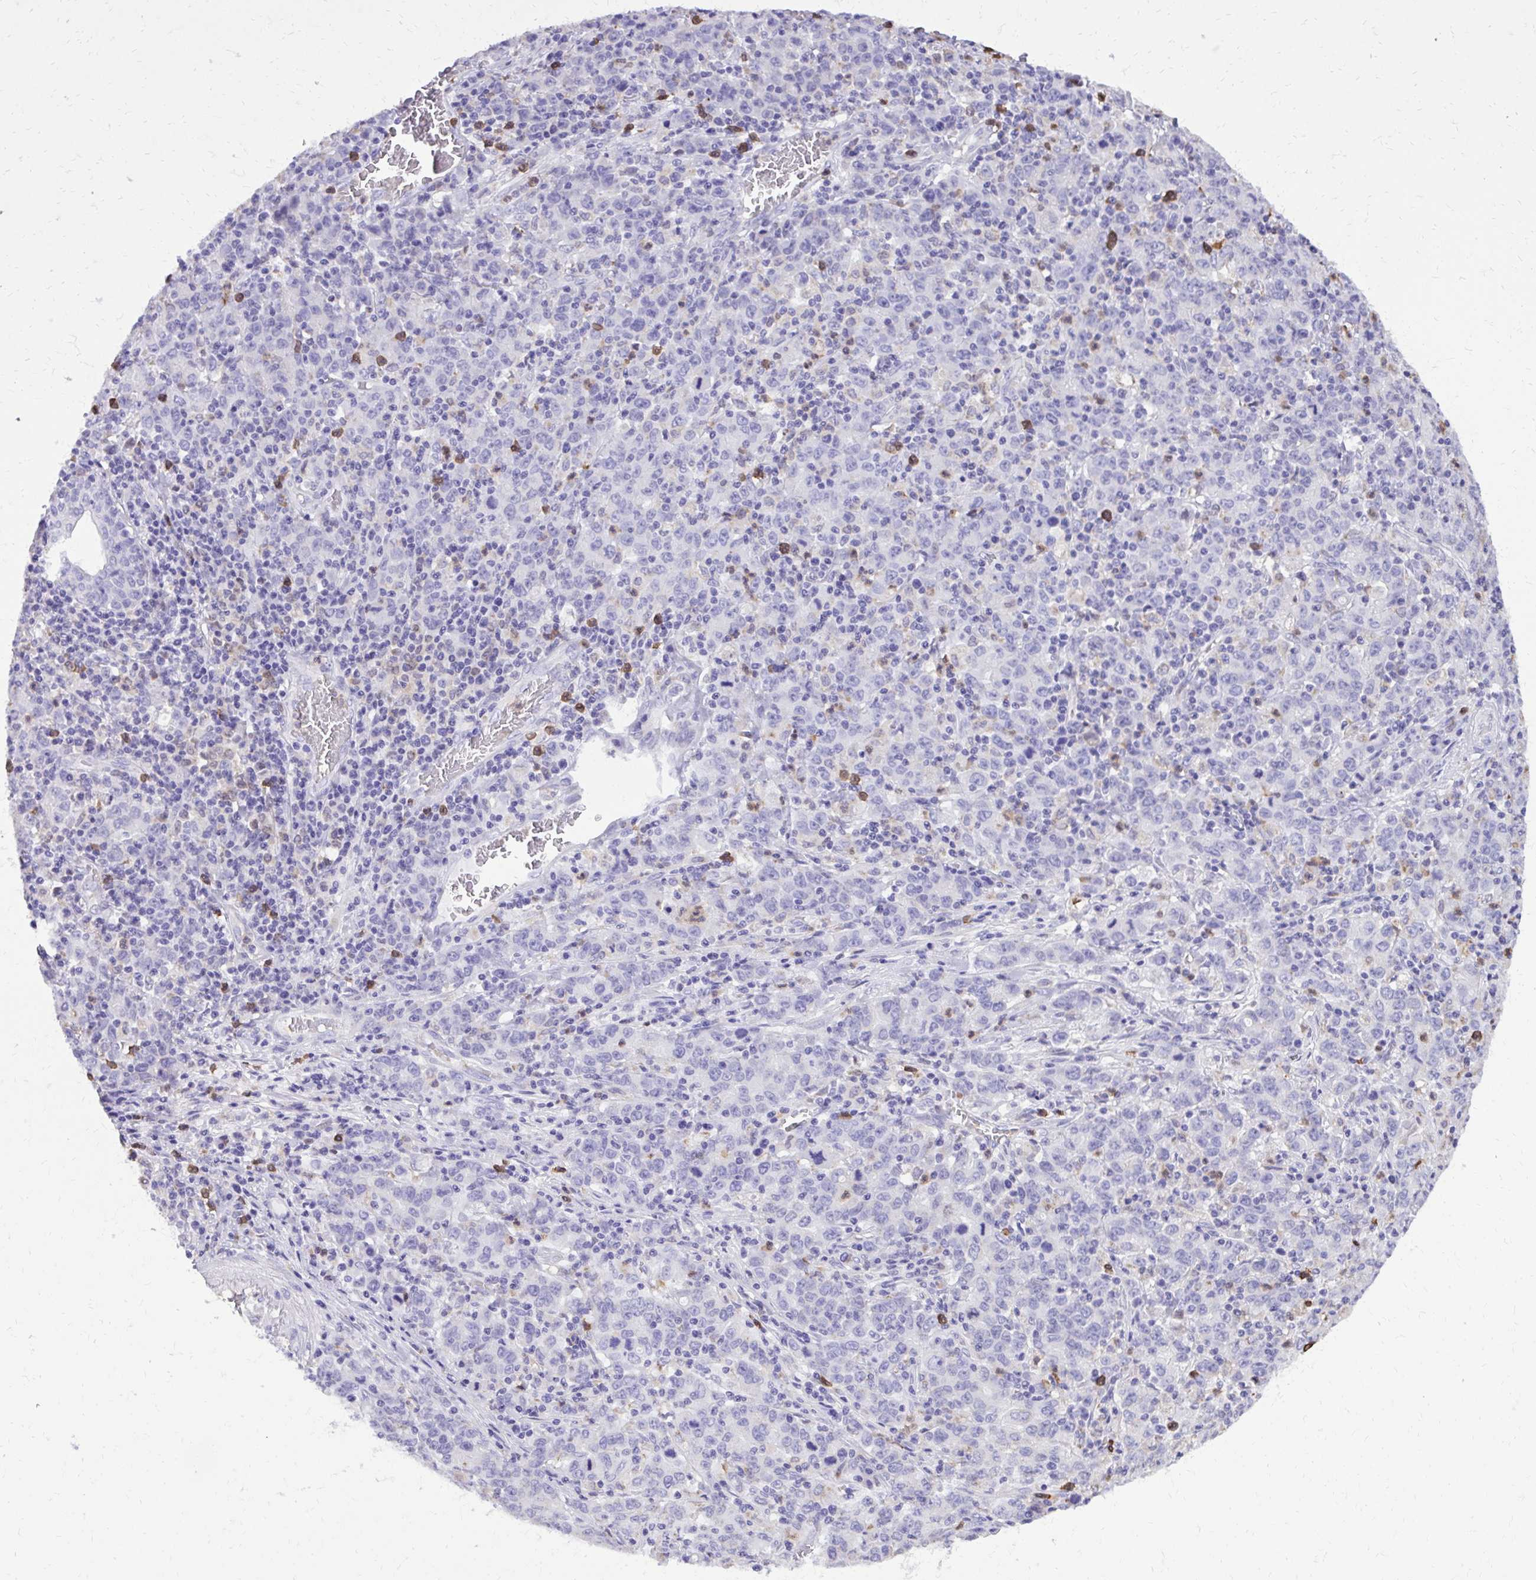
{"staining": {"intensity": "negative", "quantity": "none", "location": "none"}, "tissue": "stomach cancer", "cell_type": "Tumor cells", "image_type": "cancer", "snomed": [{"axis": "morphology", "description": "Adenocarcinoma, NOS"}, {"axis": "topography", "description": "Stomach, upper"}], "caption": "Photomicrograph shows no significant protein positivity in tumor cells of stomach adenocarcinoma.", "gene": "CAT", "patient": {"sex": "male", "age": 69}}